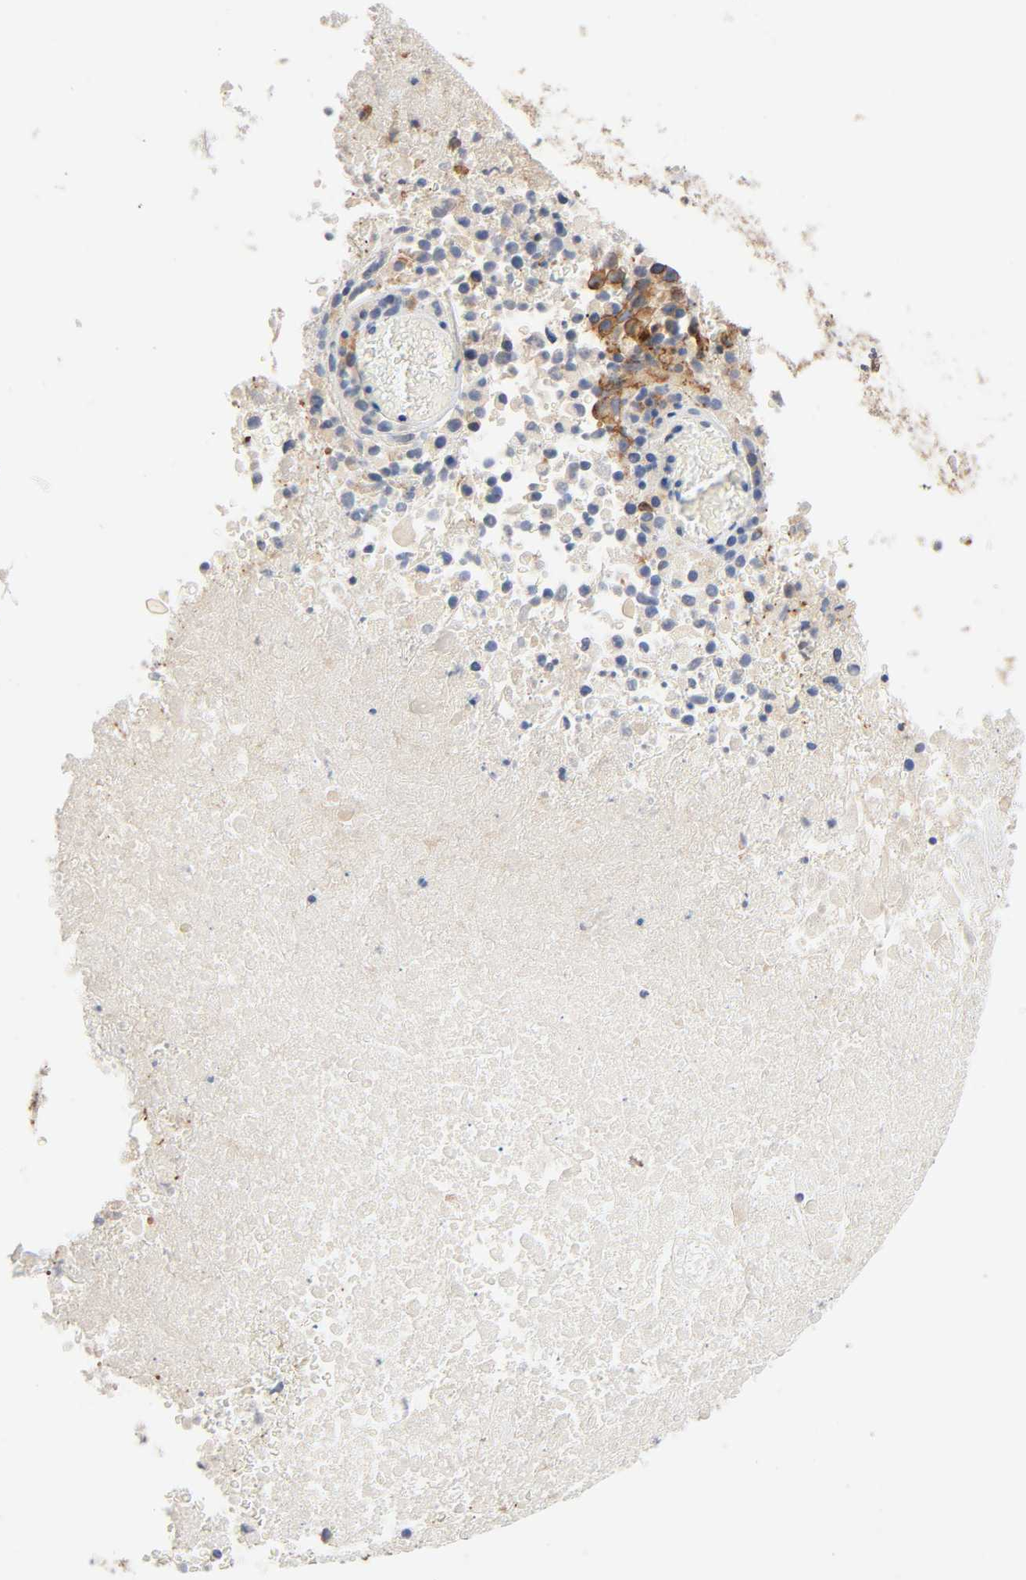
{"staining": {"intensity": "strong", "quantity": ">75%", "location": "cytoplasmic/membranous"}, "tissue": "melanoma", "cell_type": "Tumor cells", "image_type": "cancer", "snomed": [{"axis": "morphology", "description": "Malignant melanoma, Metastatic site"}, {"axis": "topography", "description": "Cerebral cortex"}], "caption": "Melanoma was stained to show a protein in brown. There is high levels of strong cytoplasmic/membranous staining in about >75% of tumor cells.", "gene": "BIN1", "patient": {"sex": "female", "age": 52}}